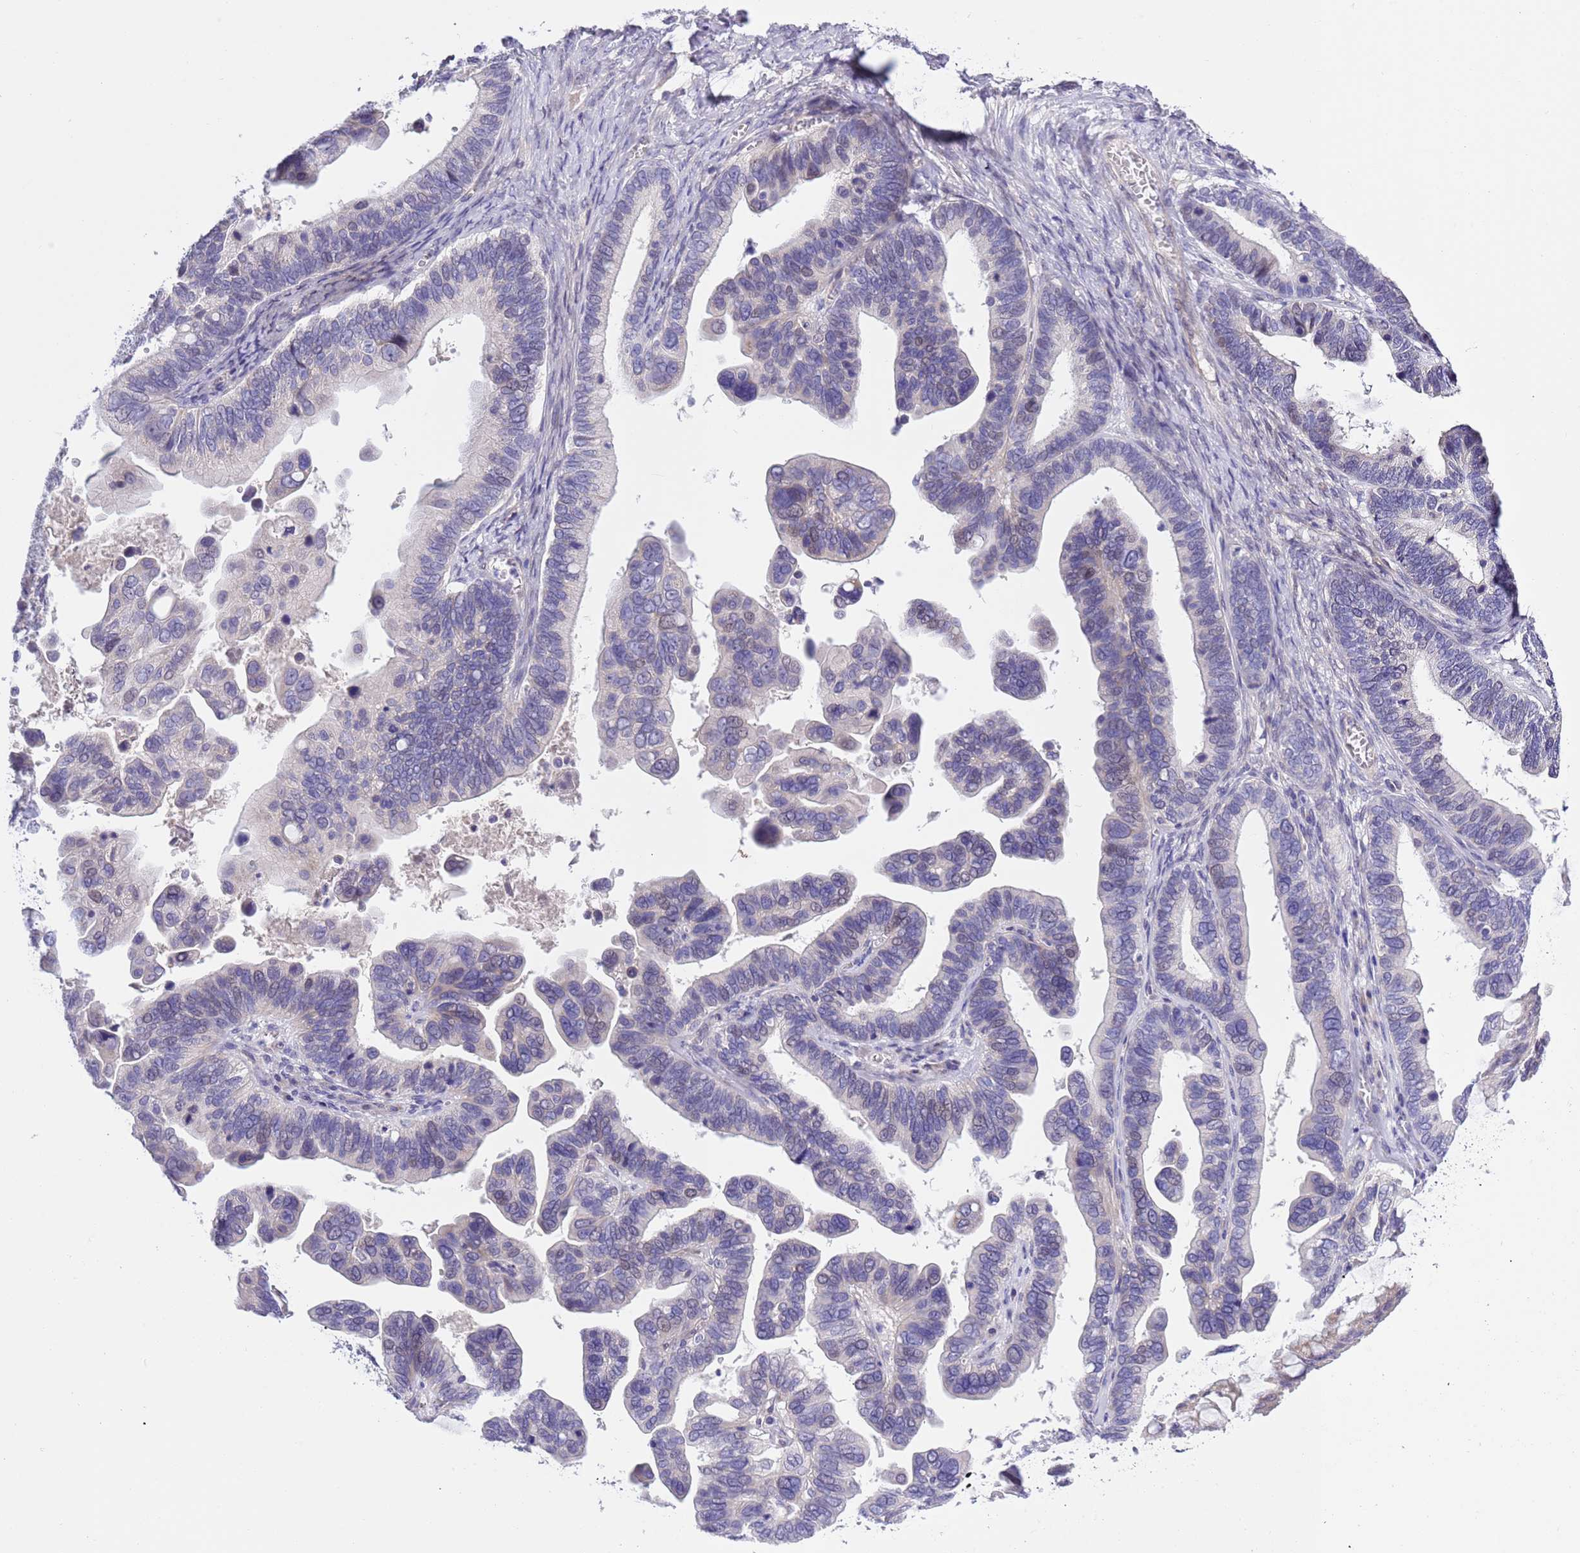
{"staining": {"intensity": "weak", "quantity": "<25%", "location": "nuclear"}, "tissue": "ovarian cancer", "cell_type": "Tumor cells", "image_type": "cancer", "snomed": [{"axis": "morphology", "description": "Cystadenocarcinoma, serous, NOS"}, {"axis": "topography", "description": "Ovary"}], "caption": "This is a histopathology image of IHC staining of serous cystadenocarcinoma (ovarian), which shows no staining in tumor cells.", "gene": "NET1", "patient": {"sex": "female", "age": 56}}